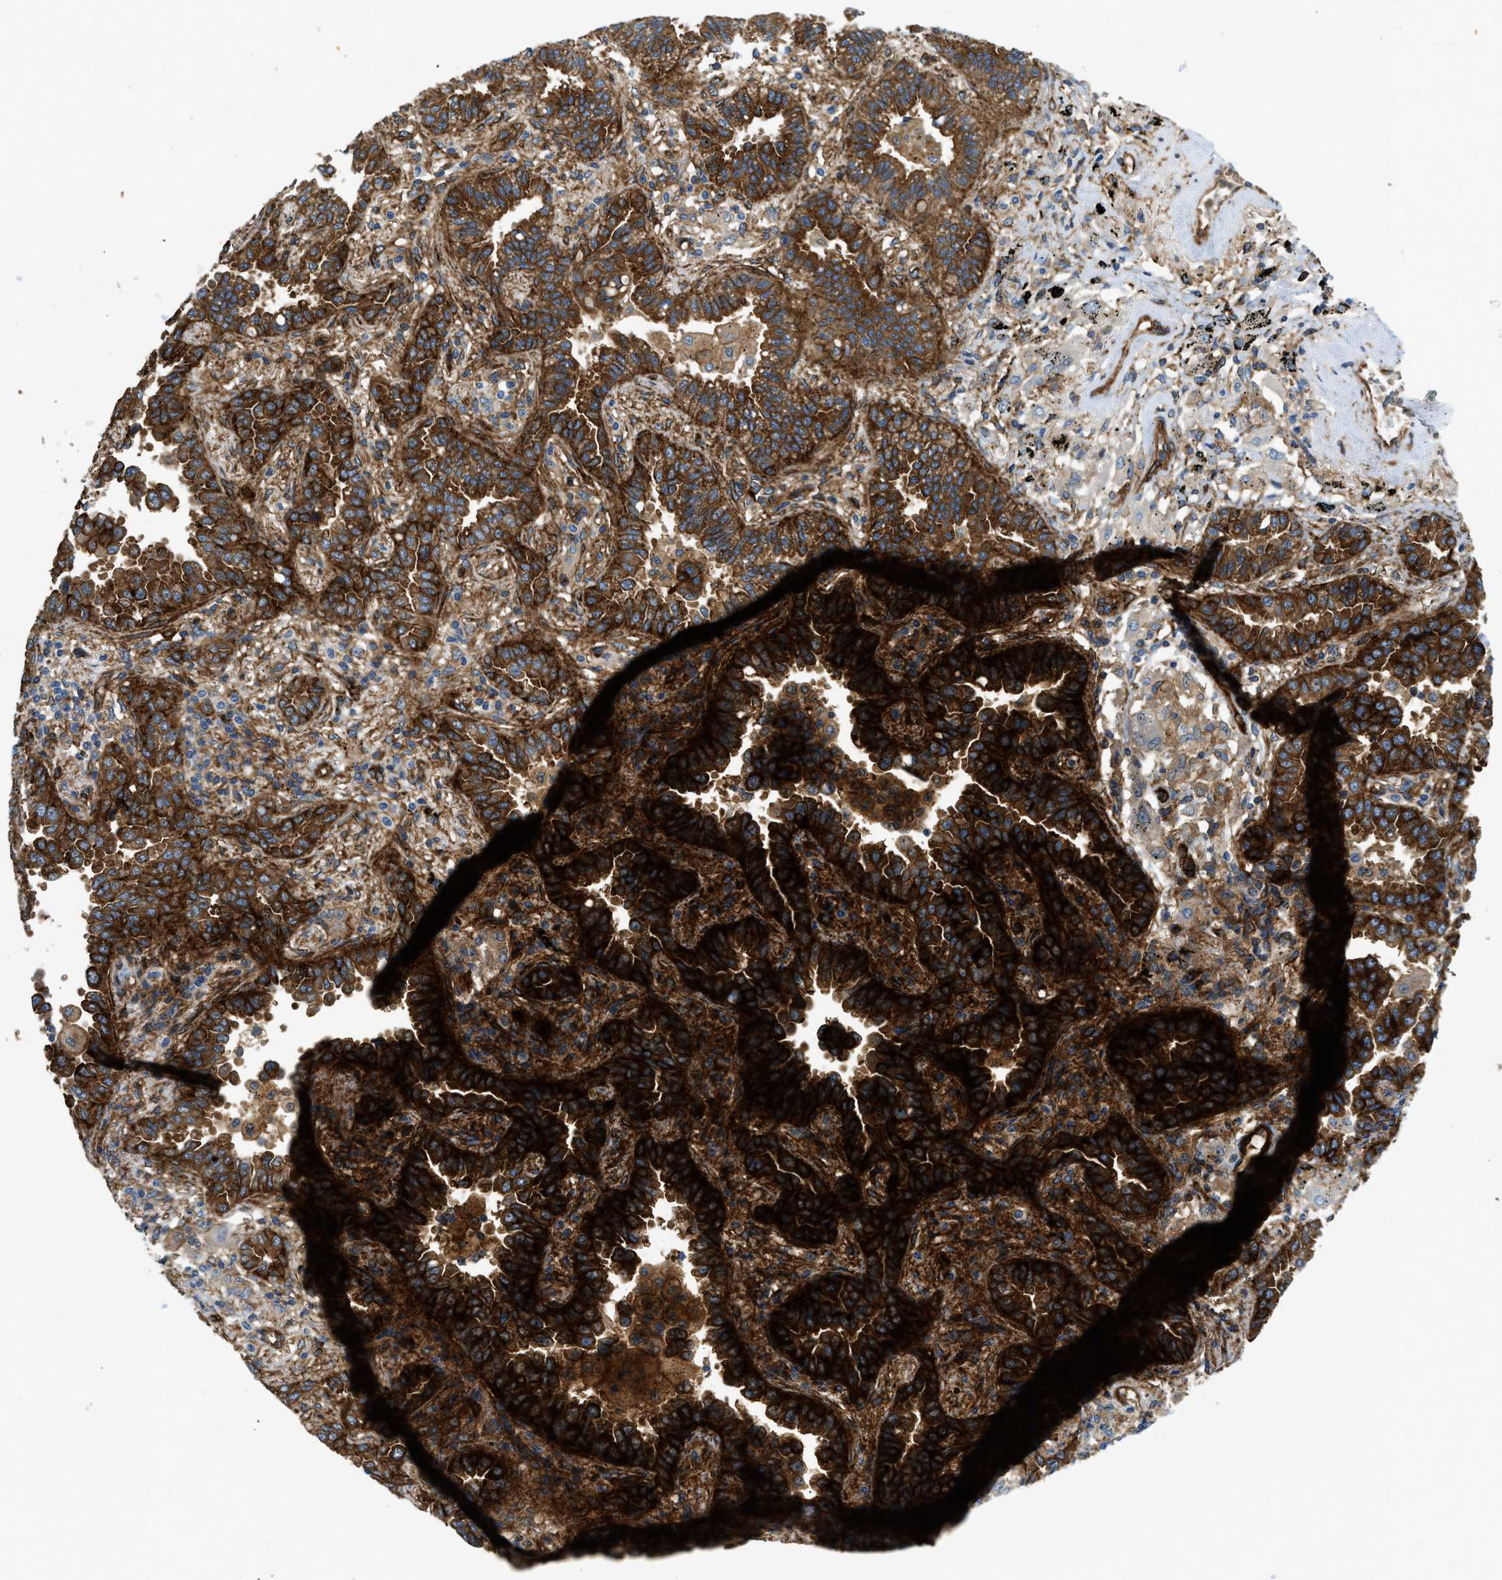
{"staining": {"intensity": "strong", "quantity": ">75%", "location": "cytoplasmic/membranous"}, "tissue": "lung cancer", "cell_type": "Tumor cells", "image_type": "cancer", "snomed": [{"axis": "morphology", "description": "Normal tissue, NOS"}, {"axis": "morphology", "description": "Adenocarcinoma, NOS"}, {"axis": "topography", "description": "Lung"}], "caption": "A brown stain highlights strong cytoplasmic/membranous positivity of a protein in human lung cancer tumor cells.", "gene": "HIP1", "patient": {"sex": "male", "age": 59}}